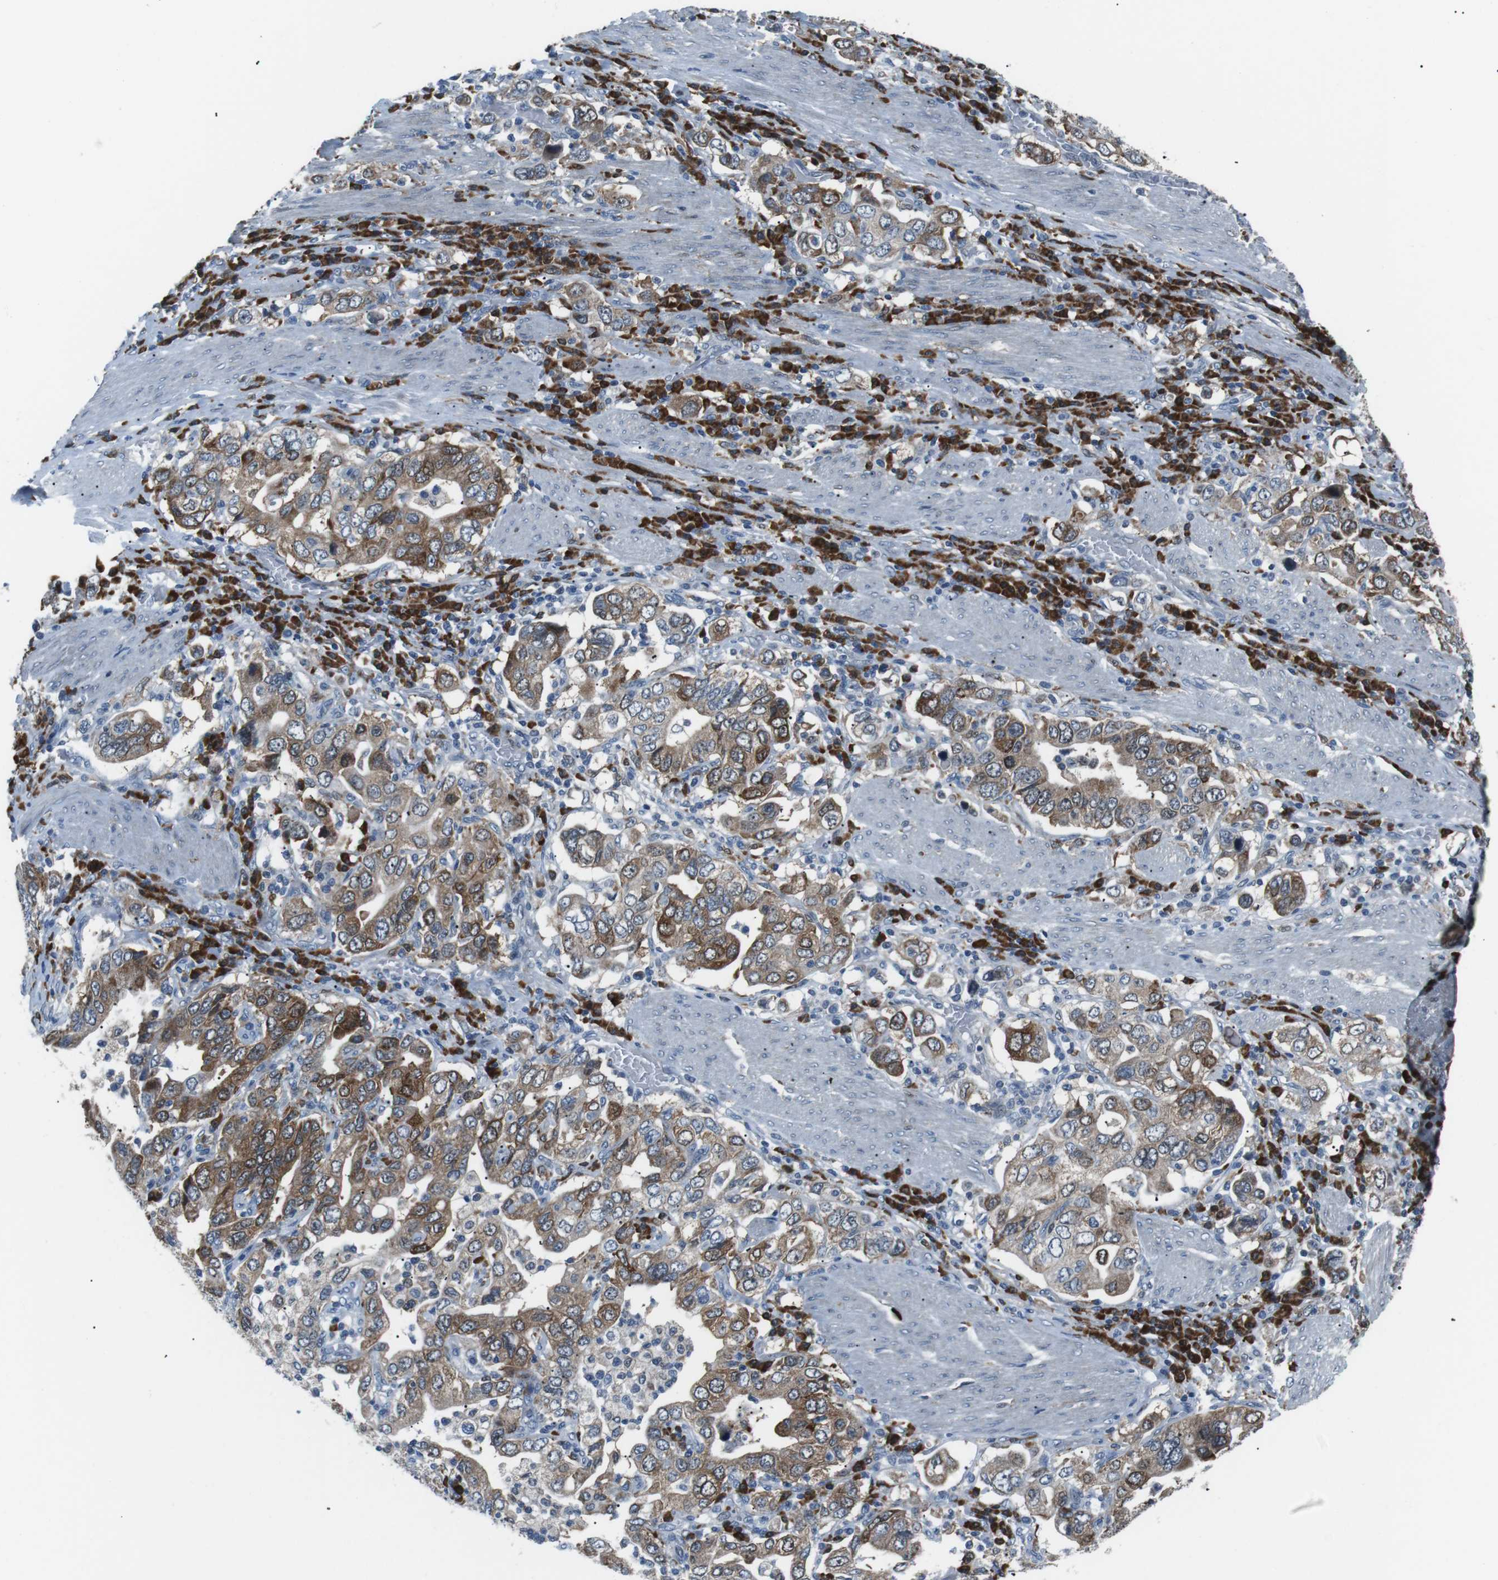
{"staining": {"intensity": "moderate", "quantity": ">75%", "location": "cytoplasmic/membranous"}, "tissue": "stomach cancer", "cell_type": "Tumor cells", "image_type": "cancer", "snomed": [{"axis": "morphology", "description": "Adenocarcinoma, NOS"}, {"axis": "topography", "description": "Stomach, upper"}], "caption": "Immunohistochemistry image of human stomach cancer stained for a protein (brown), which demonstrates medium levels of moderate cytoplasmic/membranous expression in about >75% of tumor cells.", "gene": "BLNK", "patient": {"sex": "male", "age": 62}}